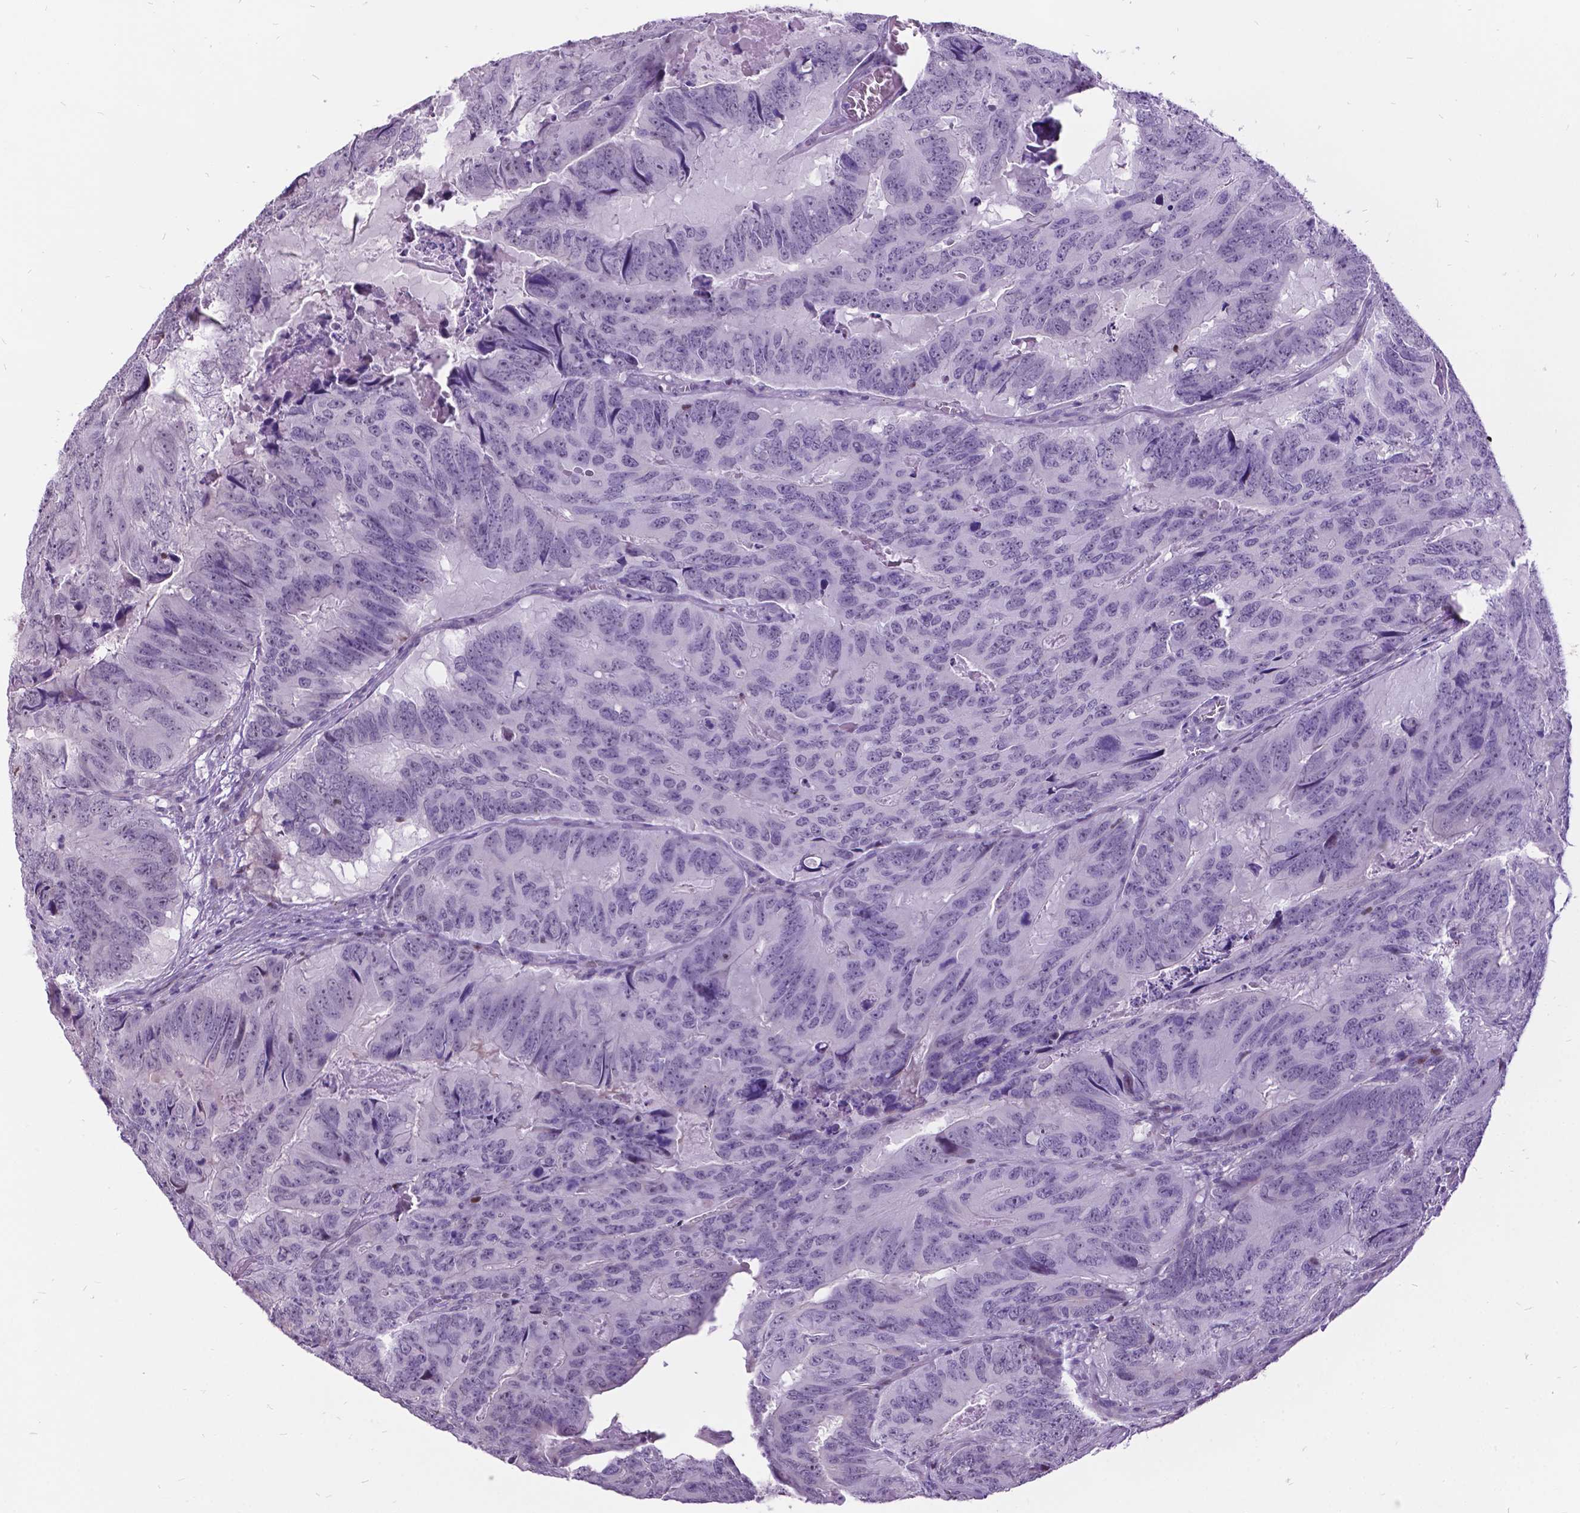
{"staining": {"intensity": "negative", "quantity": "none", "location": "none"}, "tissue": "colorectal cancer", "cell_type": "Tumor cells", "image_type": "cancer", "snomed": [{"axis": "morphology", "description": "Adenocarcinoma, NOS"}, {"axis": "topography", "description": "Colon"}], "caption": "This photomicrograph is of colorectal adenocarcinoma stained with IHC to label a protein in brown with the nuclei are counter-stained blue. There is no positivity in tumor cells. Brightfield microscopy of immunohistochemistry (IHC) stained with DAB (brown) and hematoxylin (blue), captured at high magnification.", "gene": "DPF3", "patient": {"sex": "male", "age": 79}}